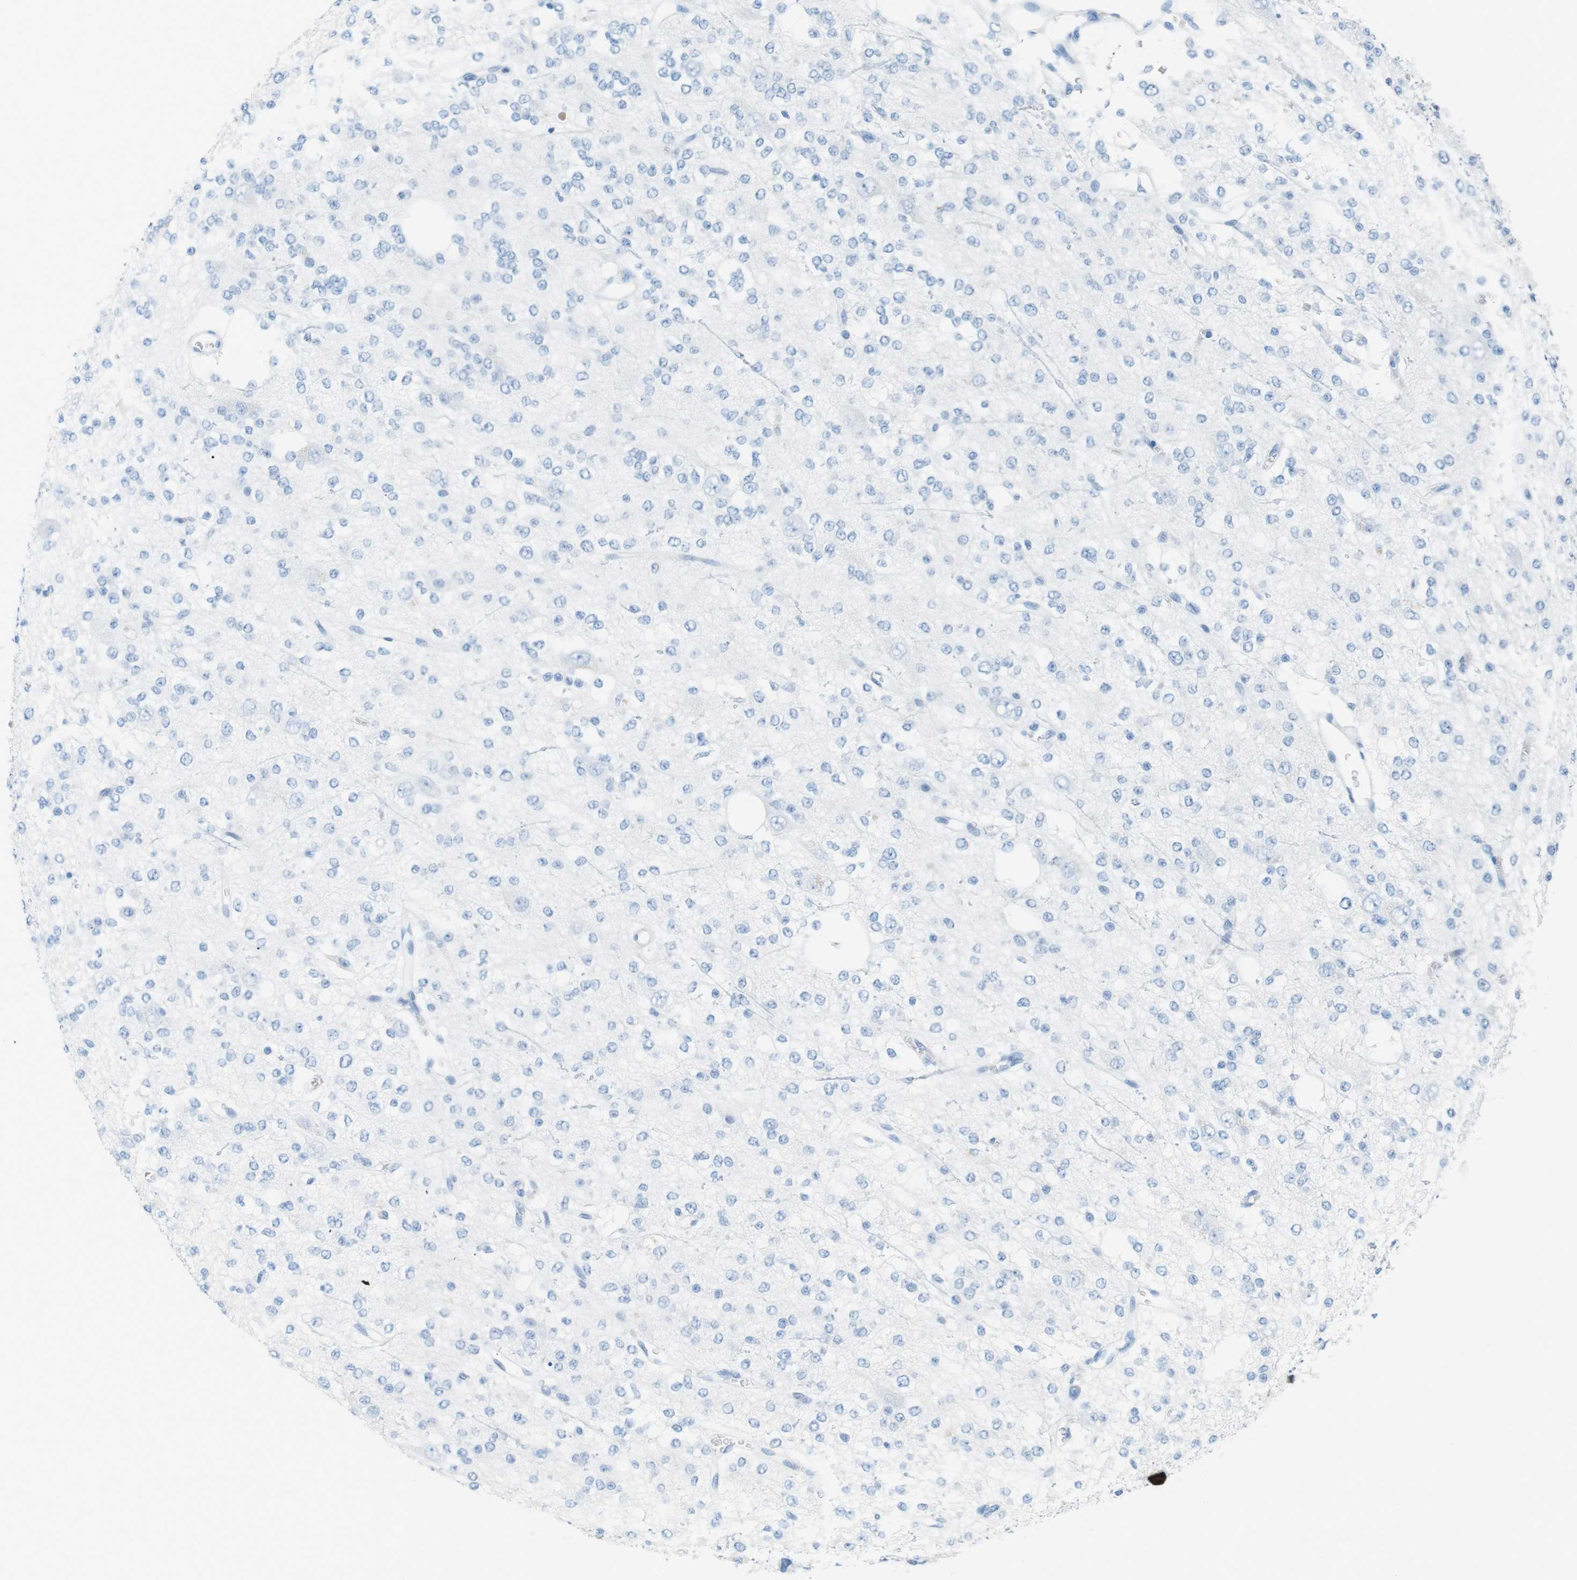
{"staining": {"intensity": "negative", "quantity": "none", "location": "none"}, "tissue": "glioma", "cell_type": "Tumor cells", "image_type": "cancer", "snomed": [{"axis": "morphology", "description": "Glioma, malignant, Low grade"}, {"axis": "topography", "description": "Brain"}], "caption": "High magnification brightfield microscopy of malignant glioma (low-grade) stained with DAB (3,3'-diaminobenzidine) (brown) and counterstained with hematoxylin (blue): tumor cells show no significant expression.", "gene": "AZGP1", "patient": {"sex": "male", "age": 38}}